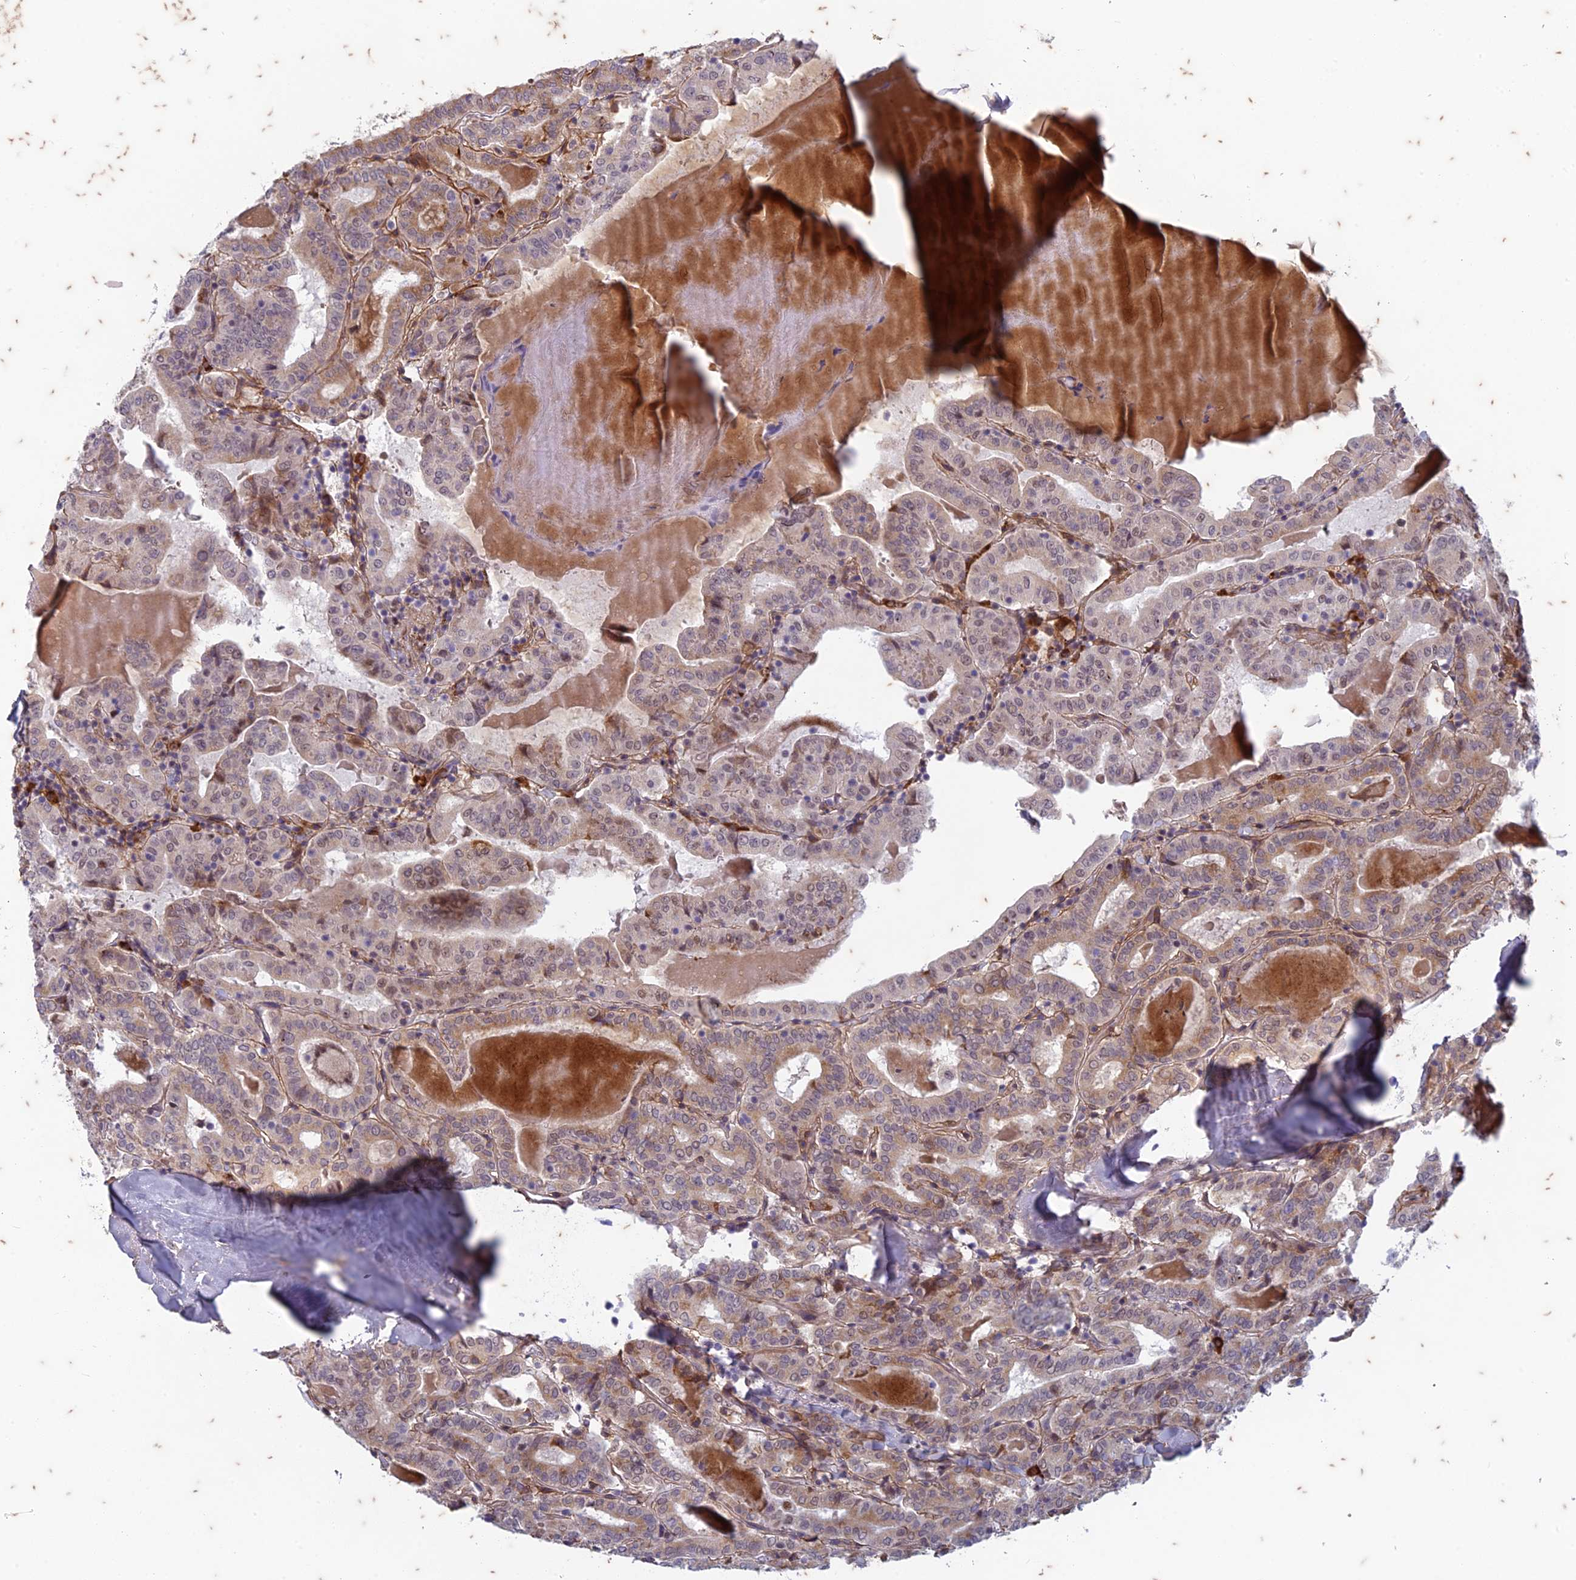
{"staining": {"intensity": "moderate", "quantity": "<25%", "location": "cytoplasmic/membranous,nuclear"}, "tissue": "thyroid cancer", "cell_type": "Tumor cells", "image_type": "cancer", "snomed": [{"axis": "morphology", "description": "Papillary adenocarcinoma, NOS"}, {"axis": "topography", "description": "Thyroid gland"}], "caption": "Immunohistochemical staining of thyroid cancer exhibits moderate cytoplasmic/membranous and nuclear protein staining in about <25% of tumor cells.", "gene": "PABPN1L", "patient": {"sex": "female", "age": 72}}